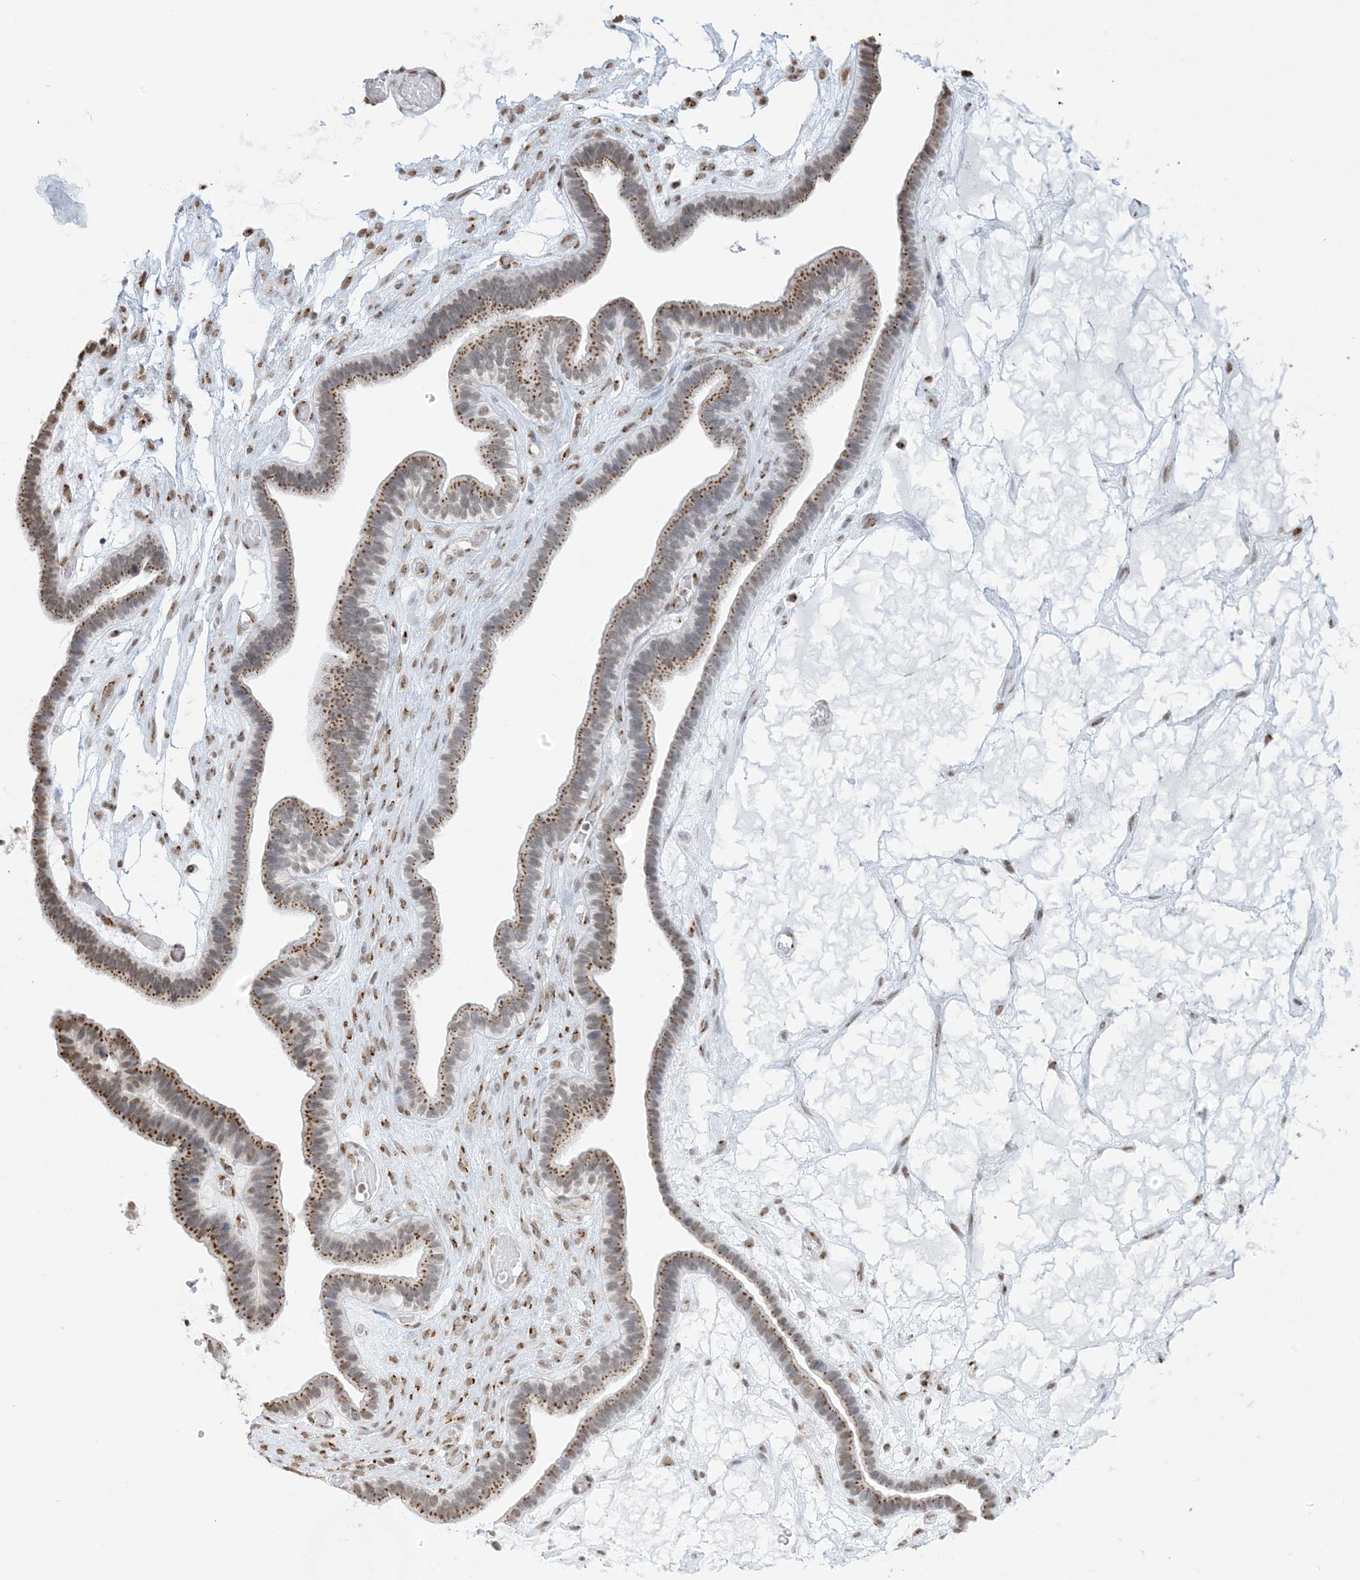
{"staining": {"intensity": "moderate", "quantity": ">75%", "location": "cytoplasmic/membranous,nuclear"}, "tissue": "ovarian cancer", "cell_type": "Tumor cells", "image_type": "cancer", "snomed": [{"axis": "morphology", "description": "Cystadenocarcinoma, serous, NOS"}, {"axis": "topography", "description": "Ovary"}], "caption": "About >75% of tumor cells in human ovarian cancer (serous cystadenocarcinoma) demonstrate moderate cytoplasmic/membranous and nuclear protein staining as visualized by brown immunohistochemical staining.", "gene": "GPR107", "patient": {"sex": "female", "age": 56}}